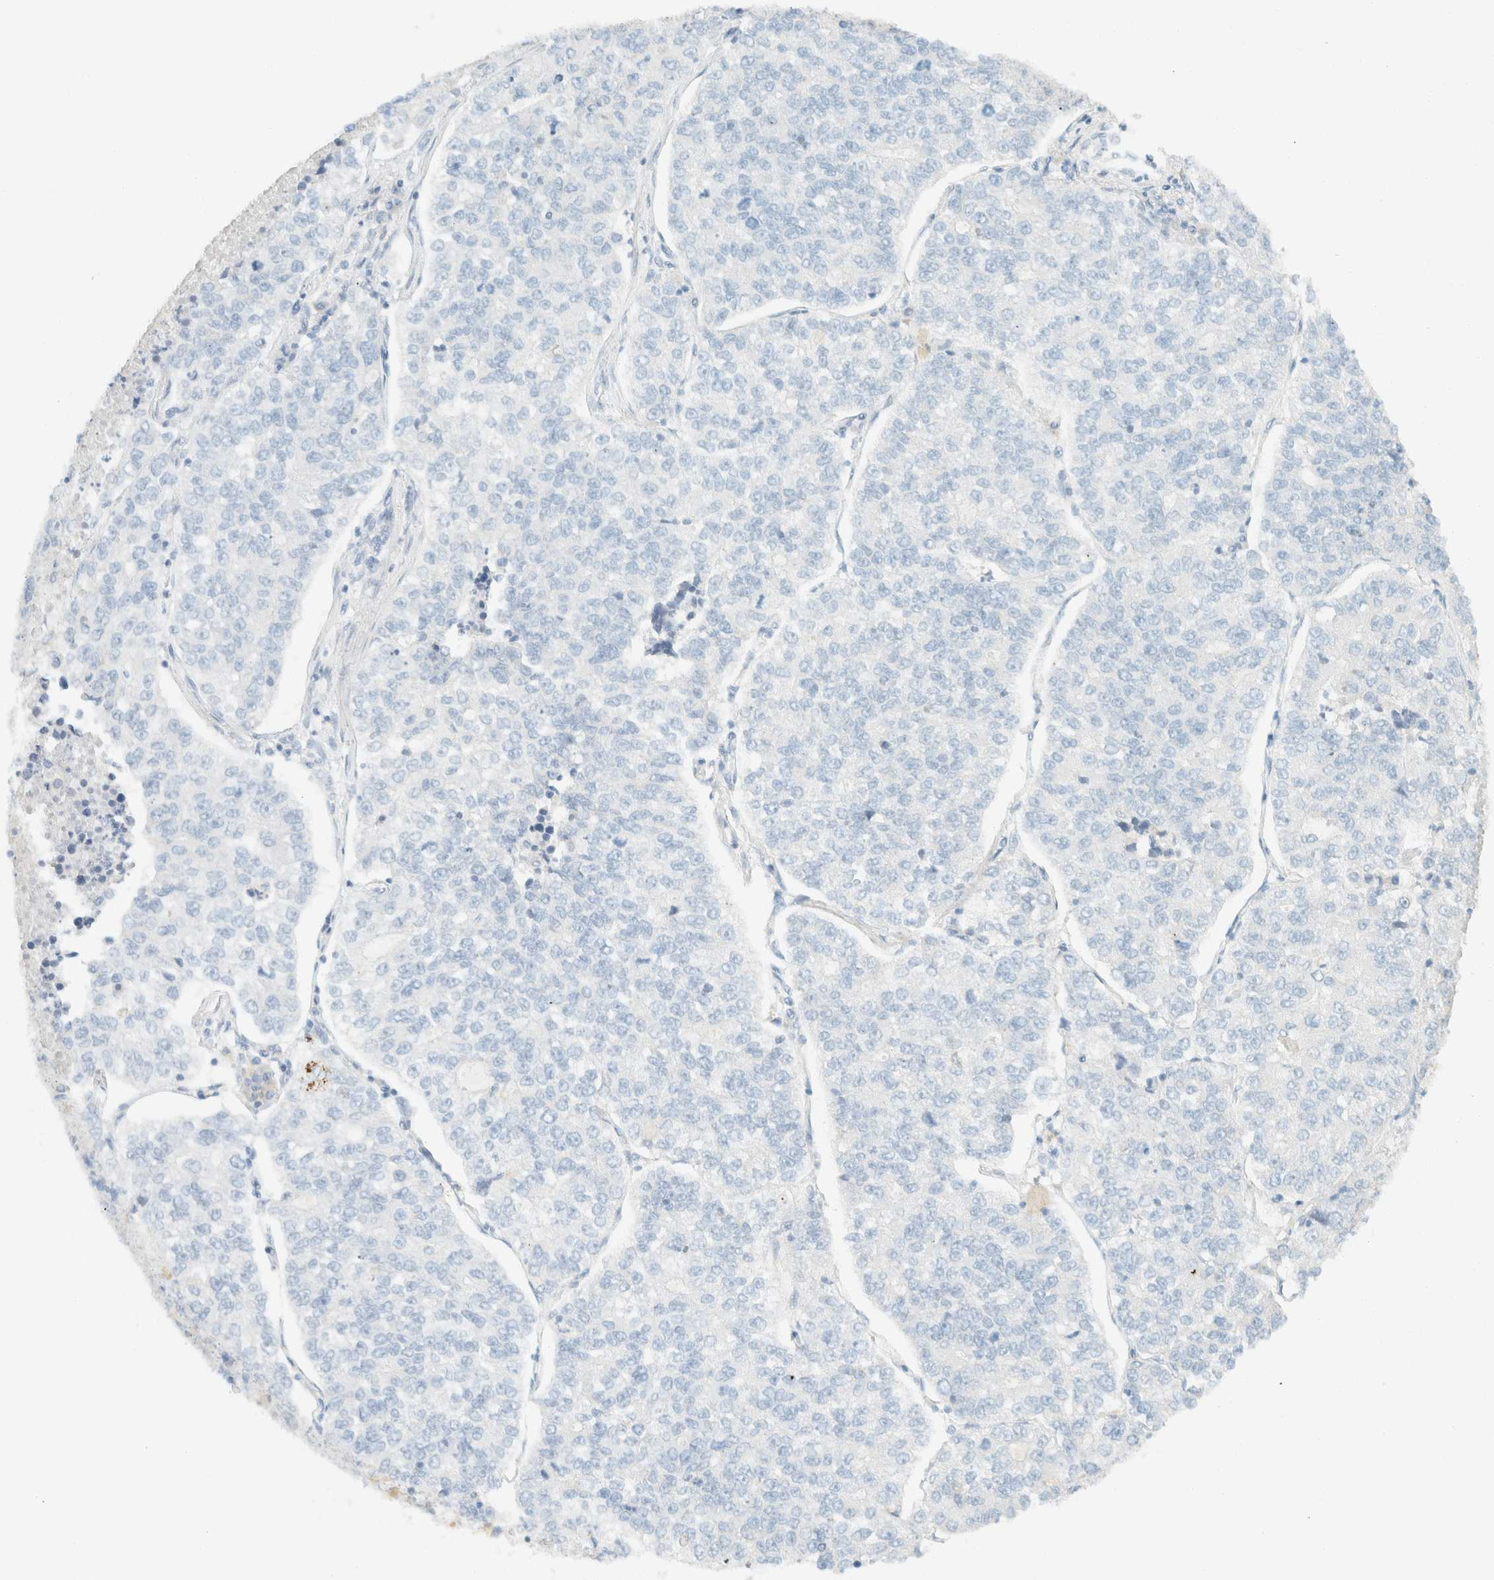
{"staining": {"intensity": "negative", "quantity": "none", "location": "none"}, "tissue": "lung cancer", "cell_type": "Tumor cells", "image_type": "cancer", "snomed": [{"axis": "morphology", "description": "Adenocarcinoma, NOS"}, {"axis": "topography", "description": "Lung"}], "caption": "Immunohistochemistry photomicrograph of human adenocarcinoma (lung) stained for a protein (brown), which shows no positivity in tumor cells.", "gene": "GPA33", "patient": {"sex": "male", "age": 49}}